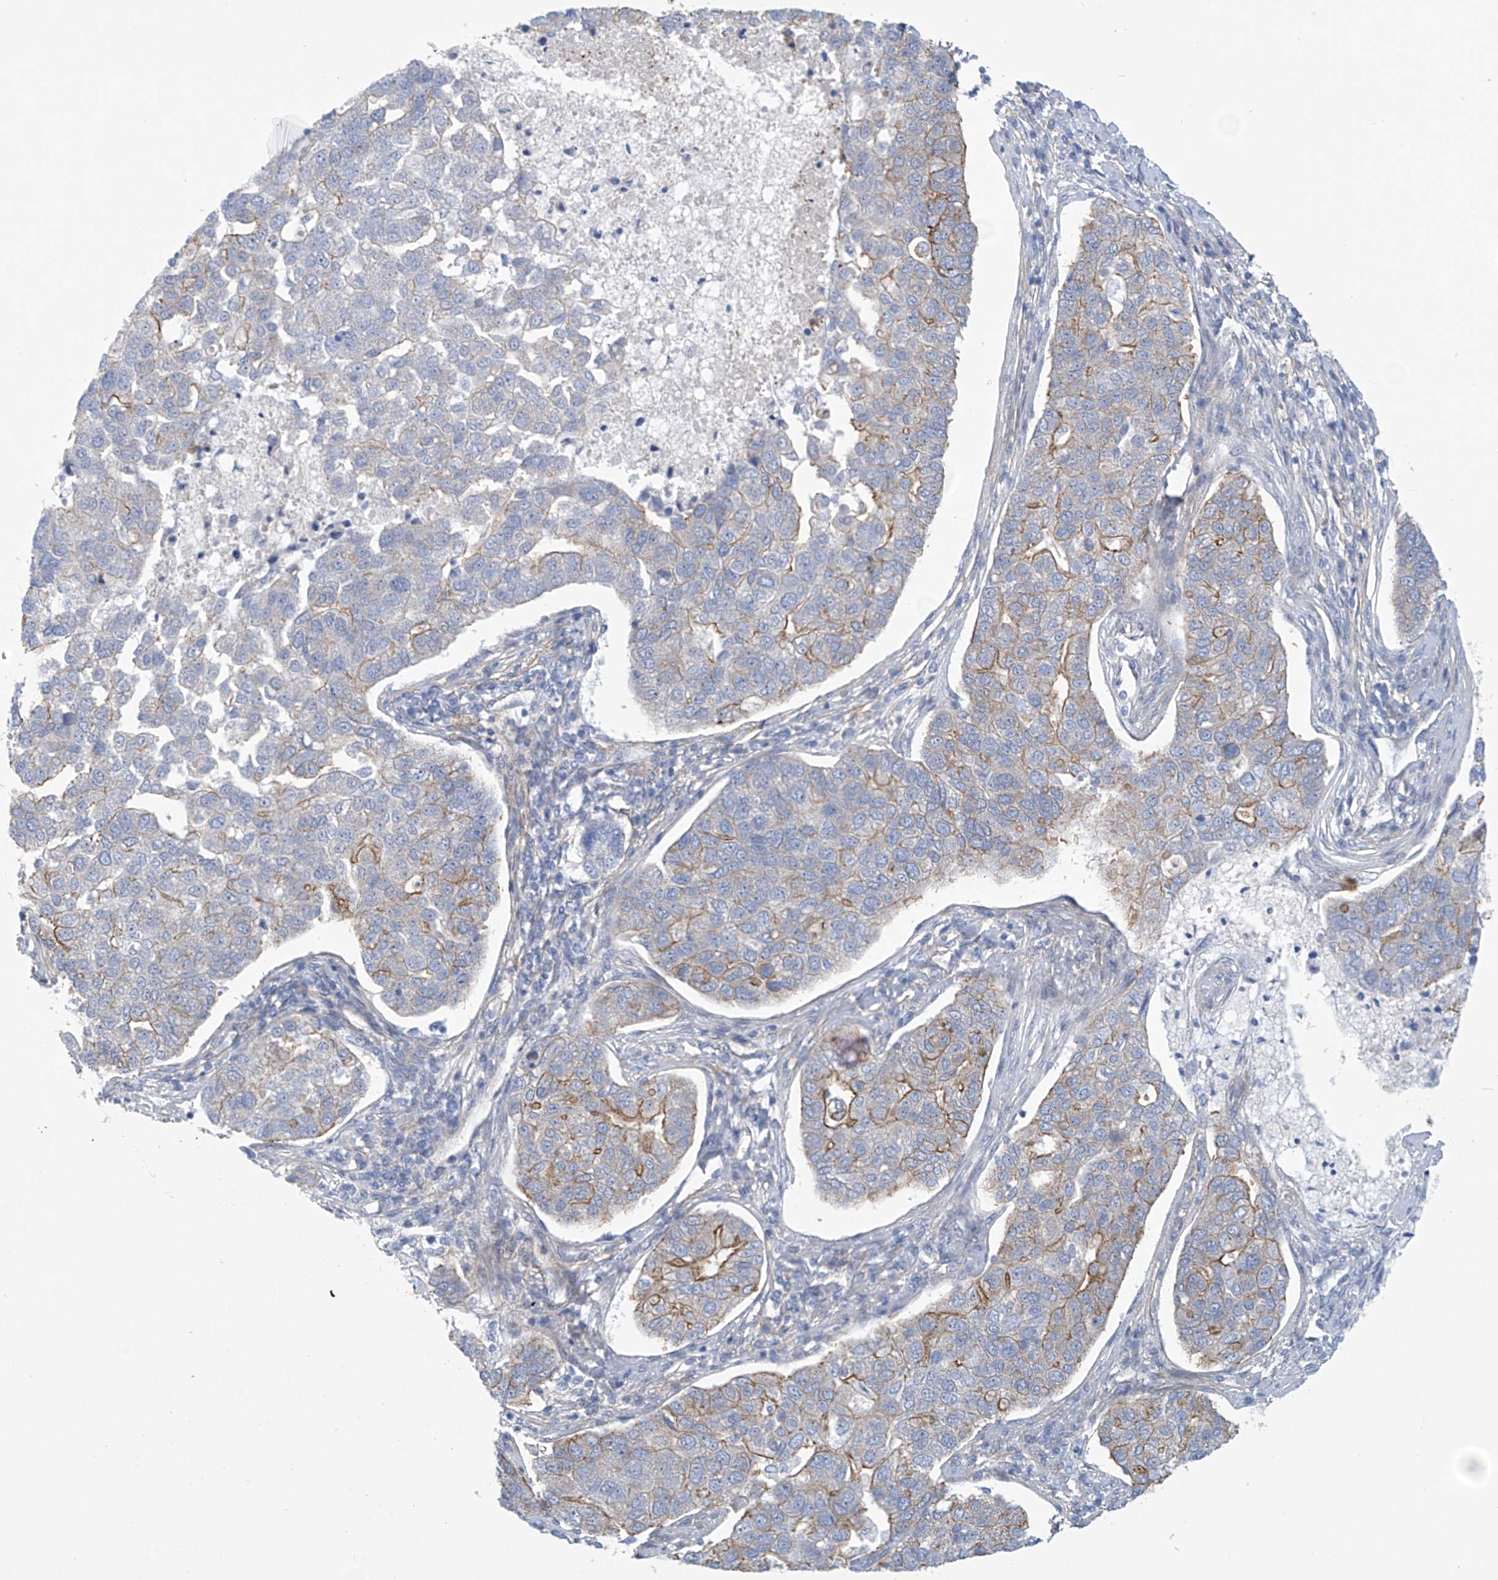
{"staining": {"intensity": "moderate", "quantity": "<25%", "location": "cytoplasmic/membranous"}, "tissue": "pancreatic cancer", "cell_type": "Tumor cells", "image_type": "cancer", "snomed": [{"axis": "morphology", "description": "Adenocarcinoma, NOS"}, {"axis": "topography", "description": "Pancreas"}], "caption": "This is a photomicrograph of IHC staining of pancreatic cancer (adenocarcinoma), which shows moderate staining in the cytoplasmic/membranous of tumor cells.", "gene": "ABHD13", "patient": {"sex": "female", "age": 61}}